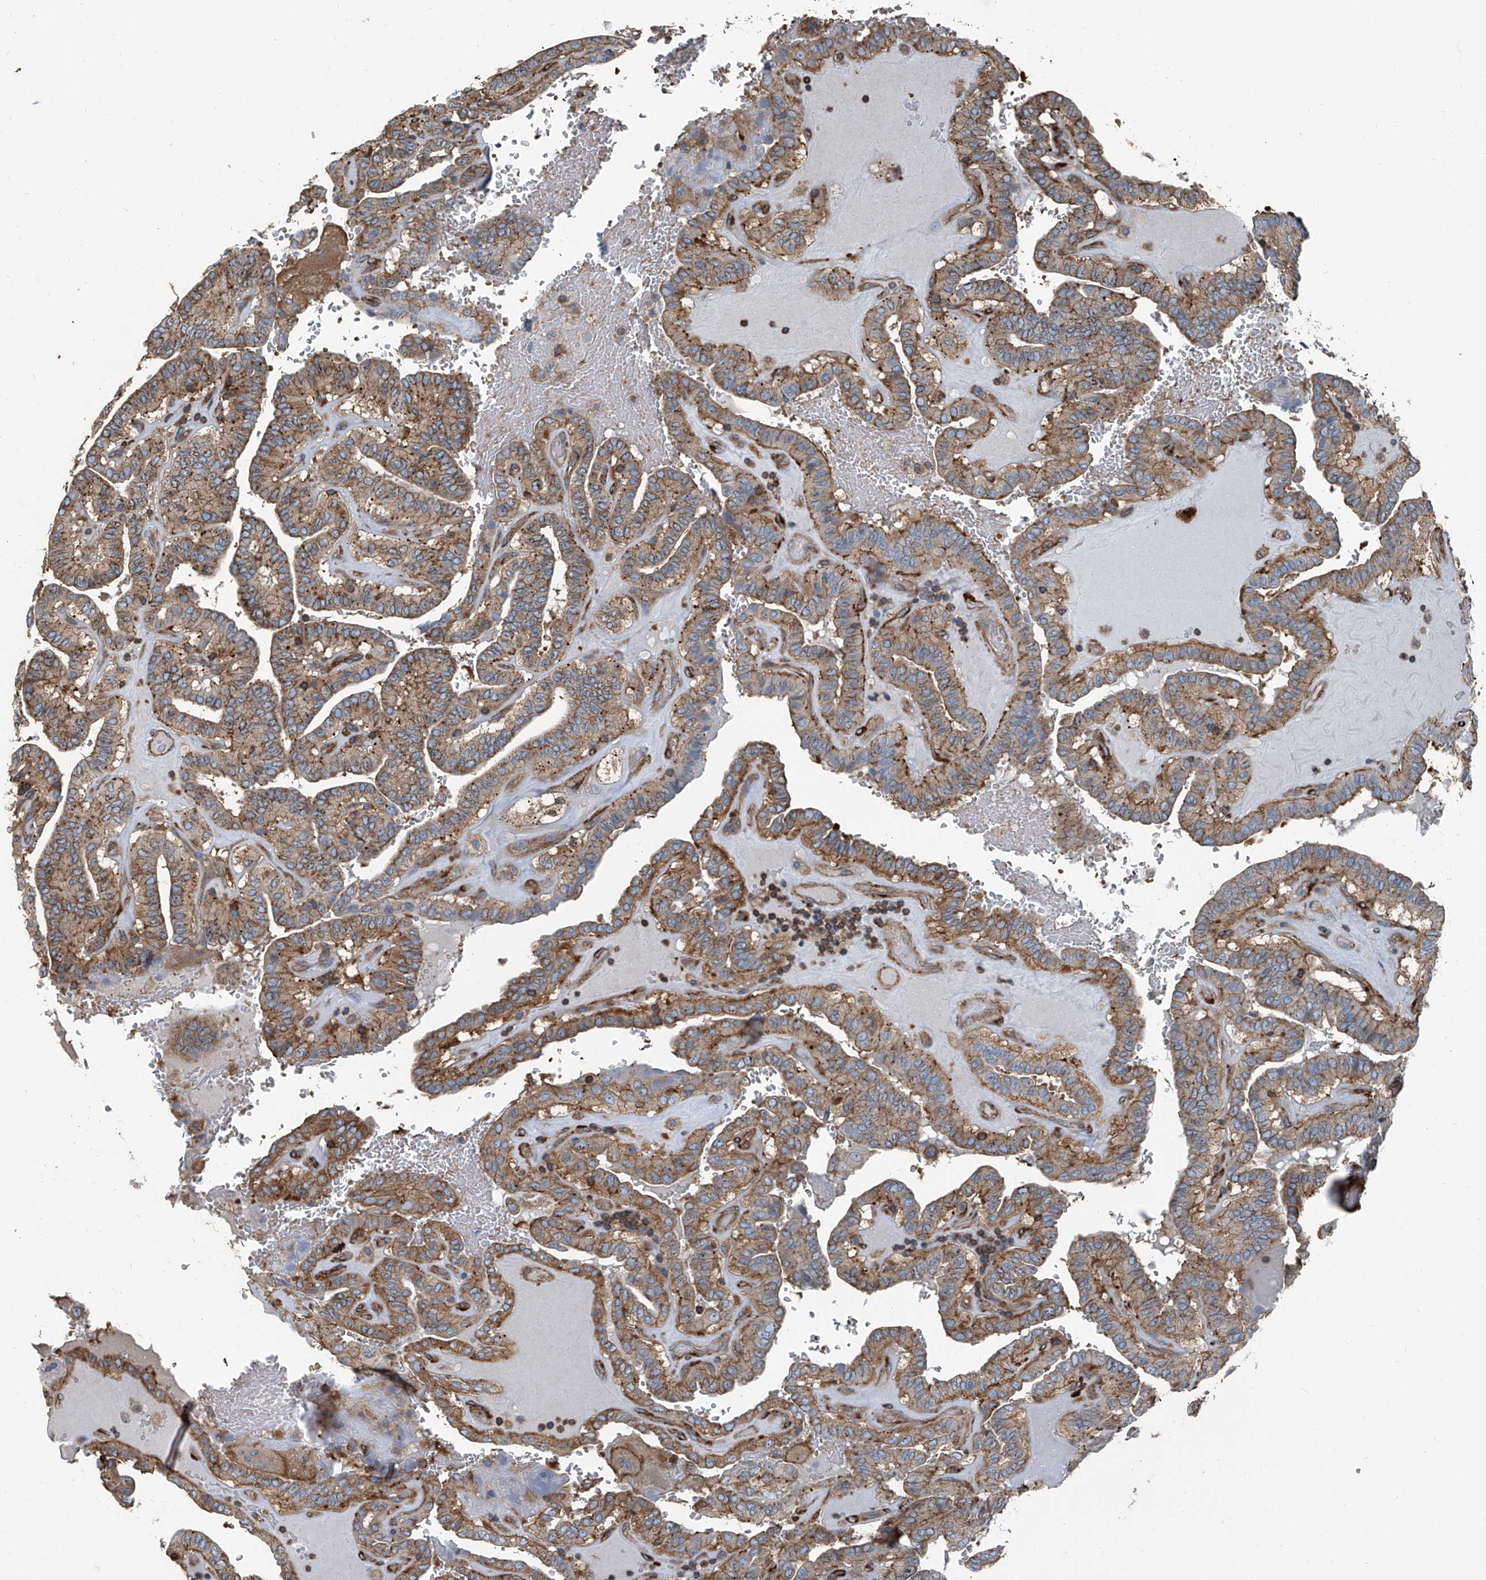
{"staining": {"intensity": "moderate", "quantity": ">75%", "location": "cytoplasmic/membranous"}, "tissue": "thyroid cancer", "cell_type": "Tumor cells", "image_type": "cancer", "snomed": [{"axis": "morphology", "description": "Papillary adenocarcinoma, NOS"}, {"axis": "topography", "description": "Thyroid gland"}], "caption": "Moderate cytoplasmic/membranous staining is identified in about >75% of tumor cells in thyroid cancer (papillary adenocarcinoma).", "gene": "SEPTIN7", "patient": {"sex": "male", "age": 77}}